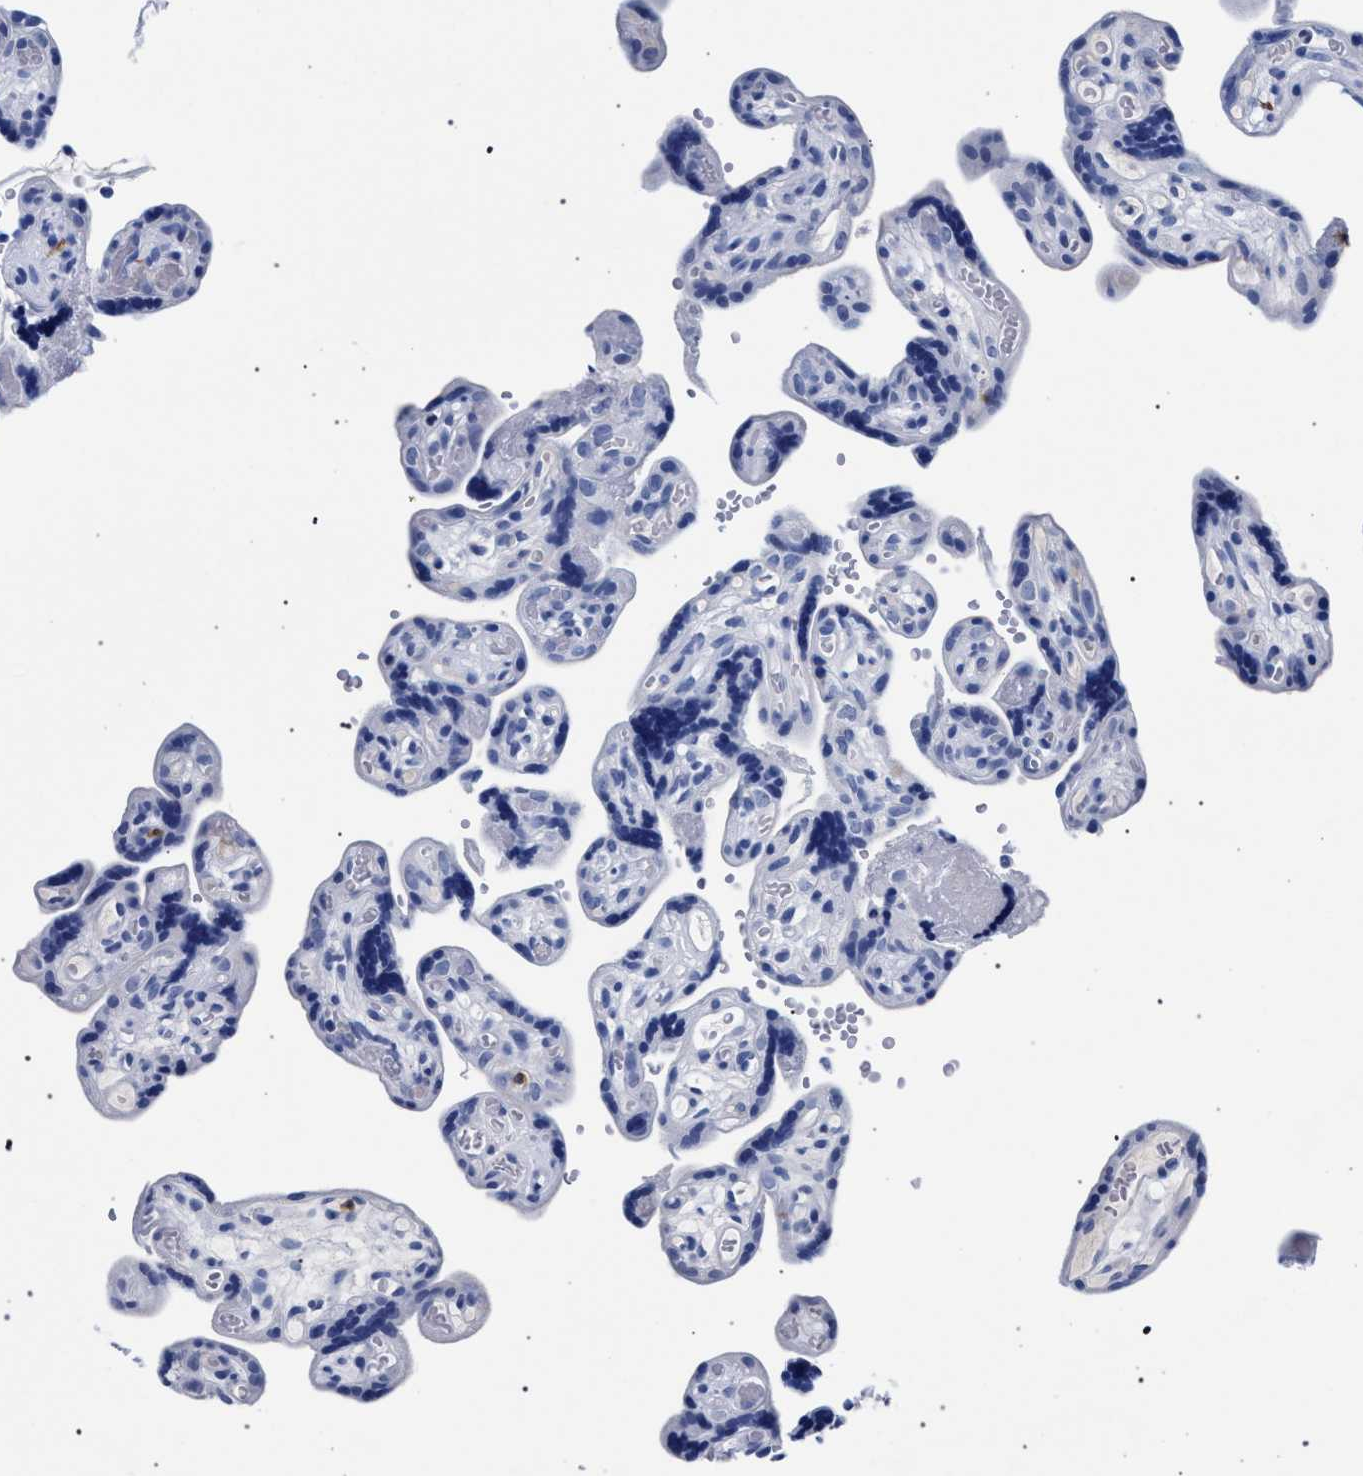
{"staining": {"intensity": "negative", "quantity": "none", "location": "none"}, "tissue": "placenta", "cell_type": "Decidual cells", "image_type": "normal", "snomed": [{"axis": "morphology", "description": "Normal tissue, NOS"}, {"axis": "topography", "description": "Placenta"}], "caption": "Placenta was stained to show a protein in brown. There is no significant positivity in decidual cells.", "gene": "KLRK1", "patient": {"sex": "female", "age": 30}}